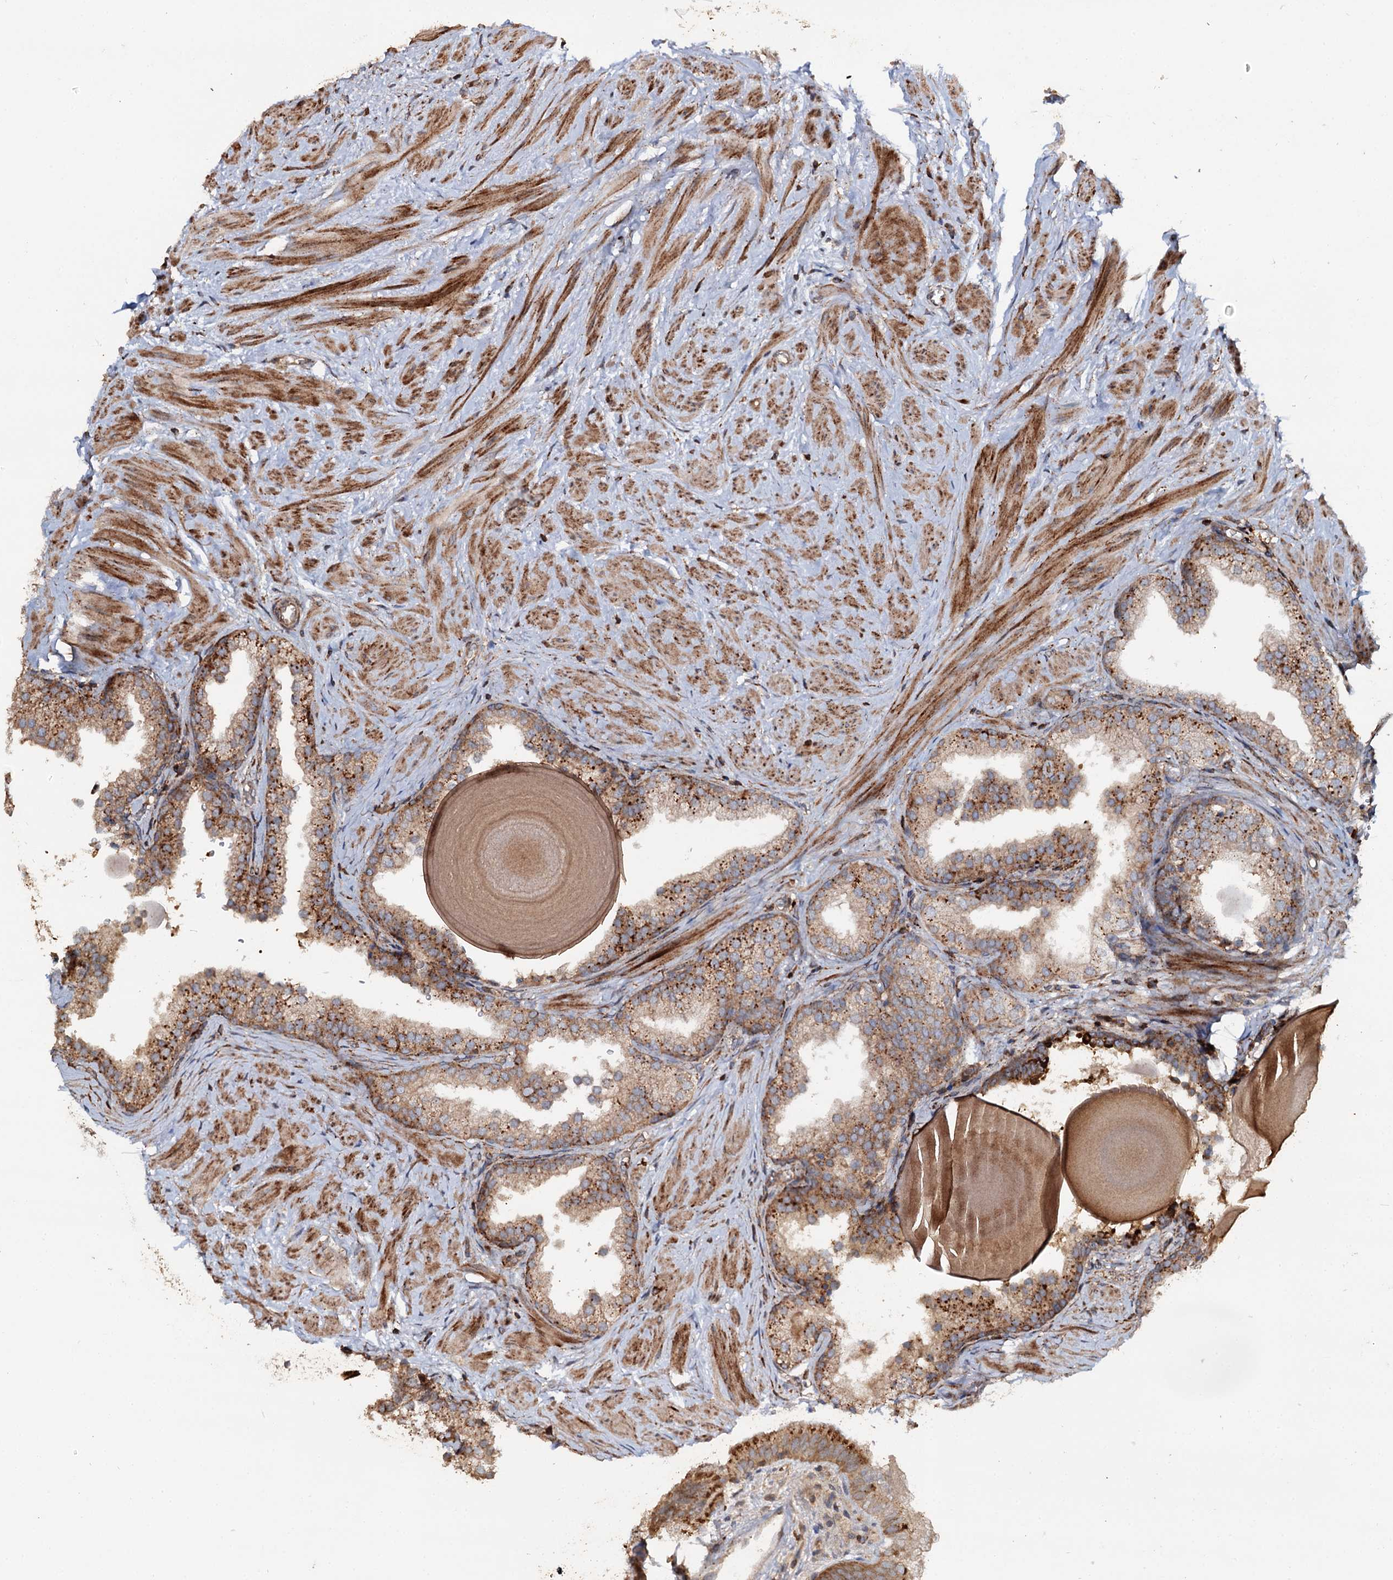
{"staining": {"intensity": "strong", "quantity": ">75%", "location": "cytoplasmic/membranous"}, "tissue": "prostate", "cell_type": "Glandular cells", "image_type": "normal", "snomed": [{"axis": "morphology", "description": "Normal tissue, NOS"}, {"axis": "topography", "description": "Prostate"}], "caption": "A high-resolution photomicrograph shows IHC staining of benign prostate, which exhibits strong cytoplasmic/membranous staining in approximately >75% of glandular cells. Immunohistochemistry stains the protein in brown and the nuclei are stained blue.", "gene": "WDR73", "patient": {"sex": "male", "age": 48}}